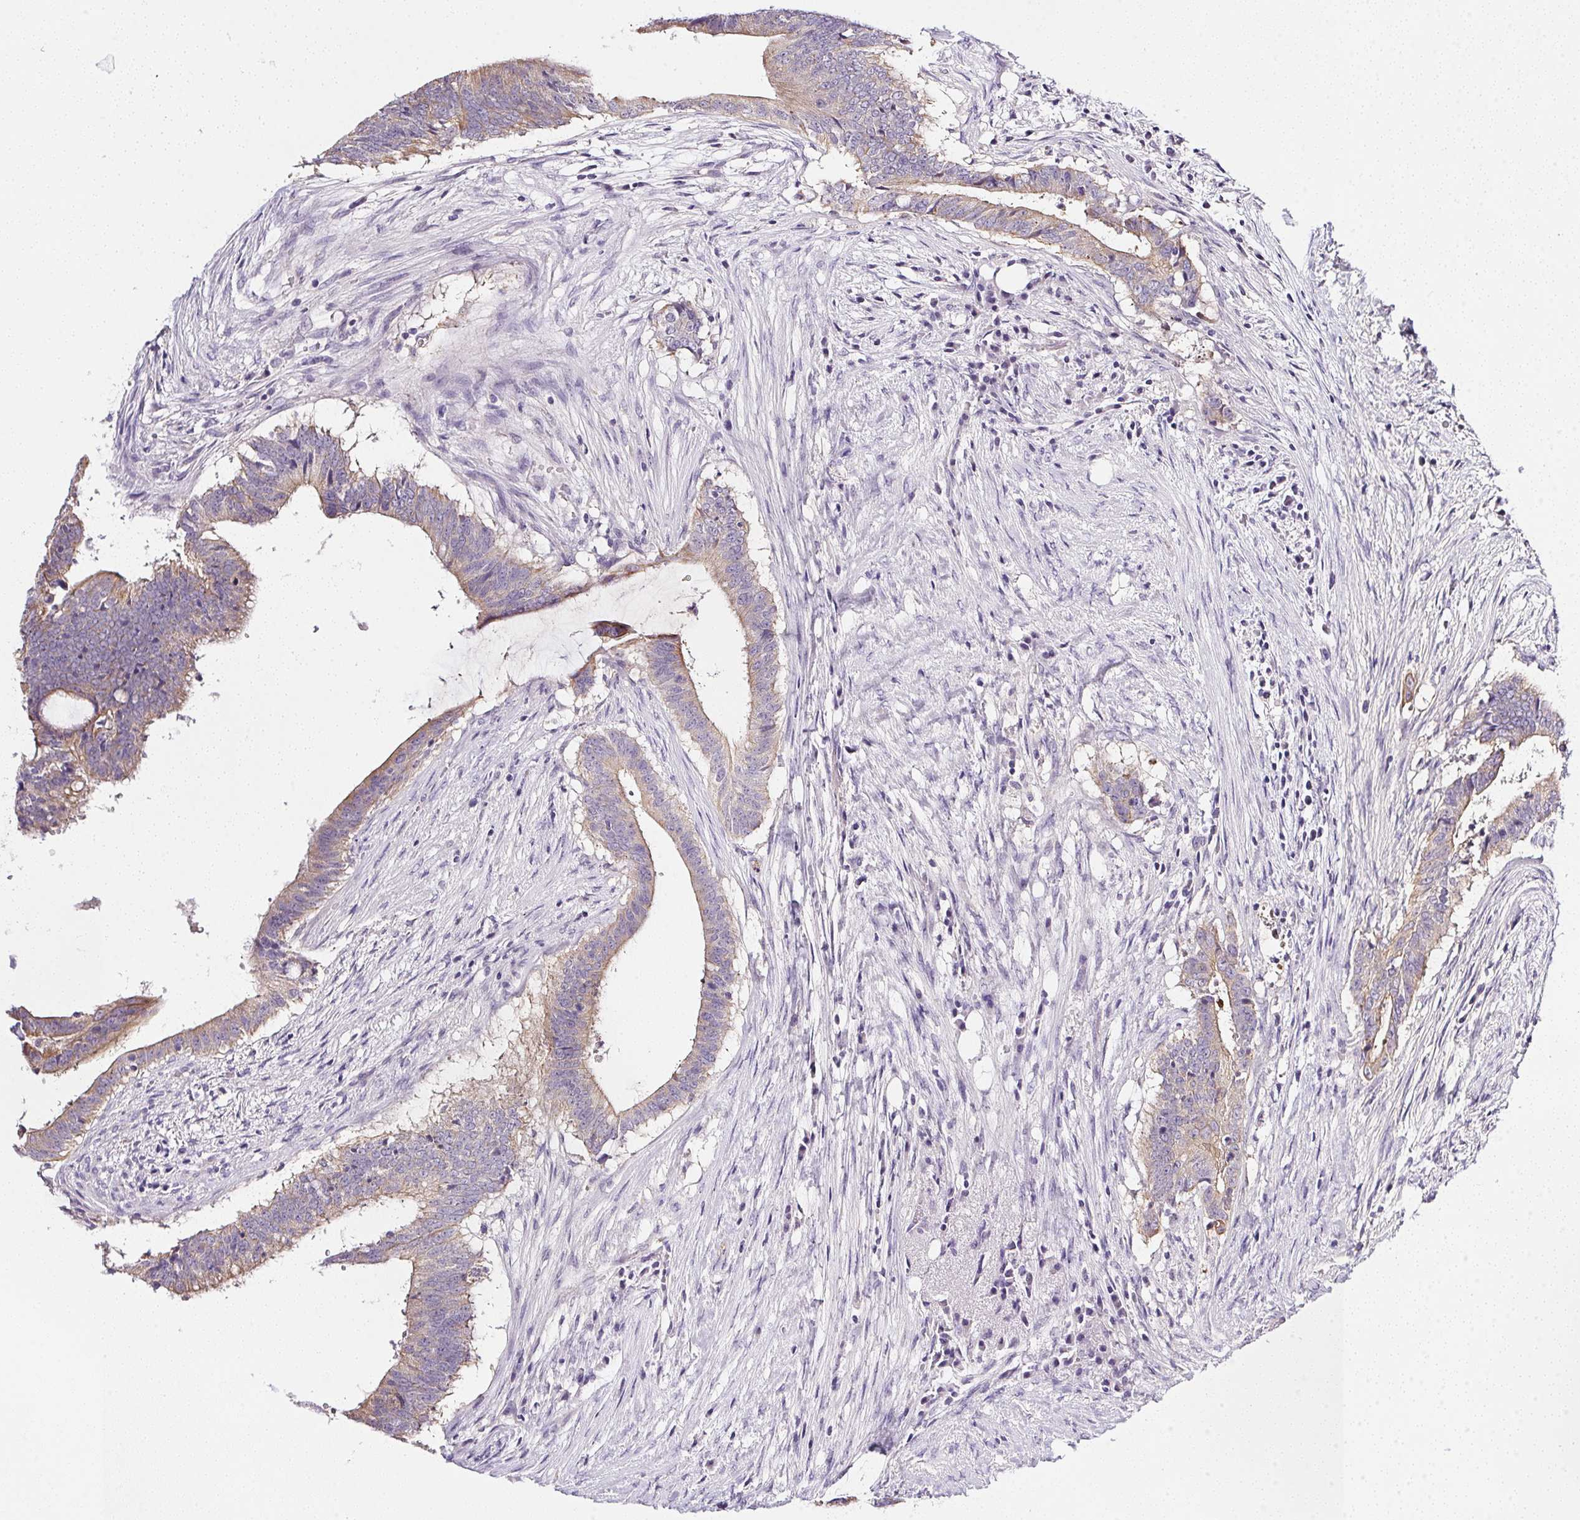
{"staining": {"intensity": "weak", "quantity": "25%-75%", "location": "cytoplasmic/membranous"}, "tissue": "colorectal cancer", "cell_type": "Tumor cells", "image_type": "cancer", "snomed": [{"axis": "morphology", "description": "Adenocarcinoma, NOS"}, {"axis": "topography", "description": "Colon"}], "caption": "Protein staining of adenocarcinoma (colorectal) tissue exhibits weak cytoplasmic/membranous staining in approximately 25%-75% of tumor cells. The protein of interest is stained brown, and the nuclei are stained in blue (DAB IHC with brightfield microscopy, high magnification).", "gene": "SLC17A7", "patient": {"sex": "female", "age": 43}}